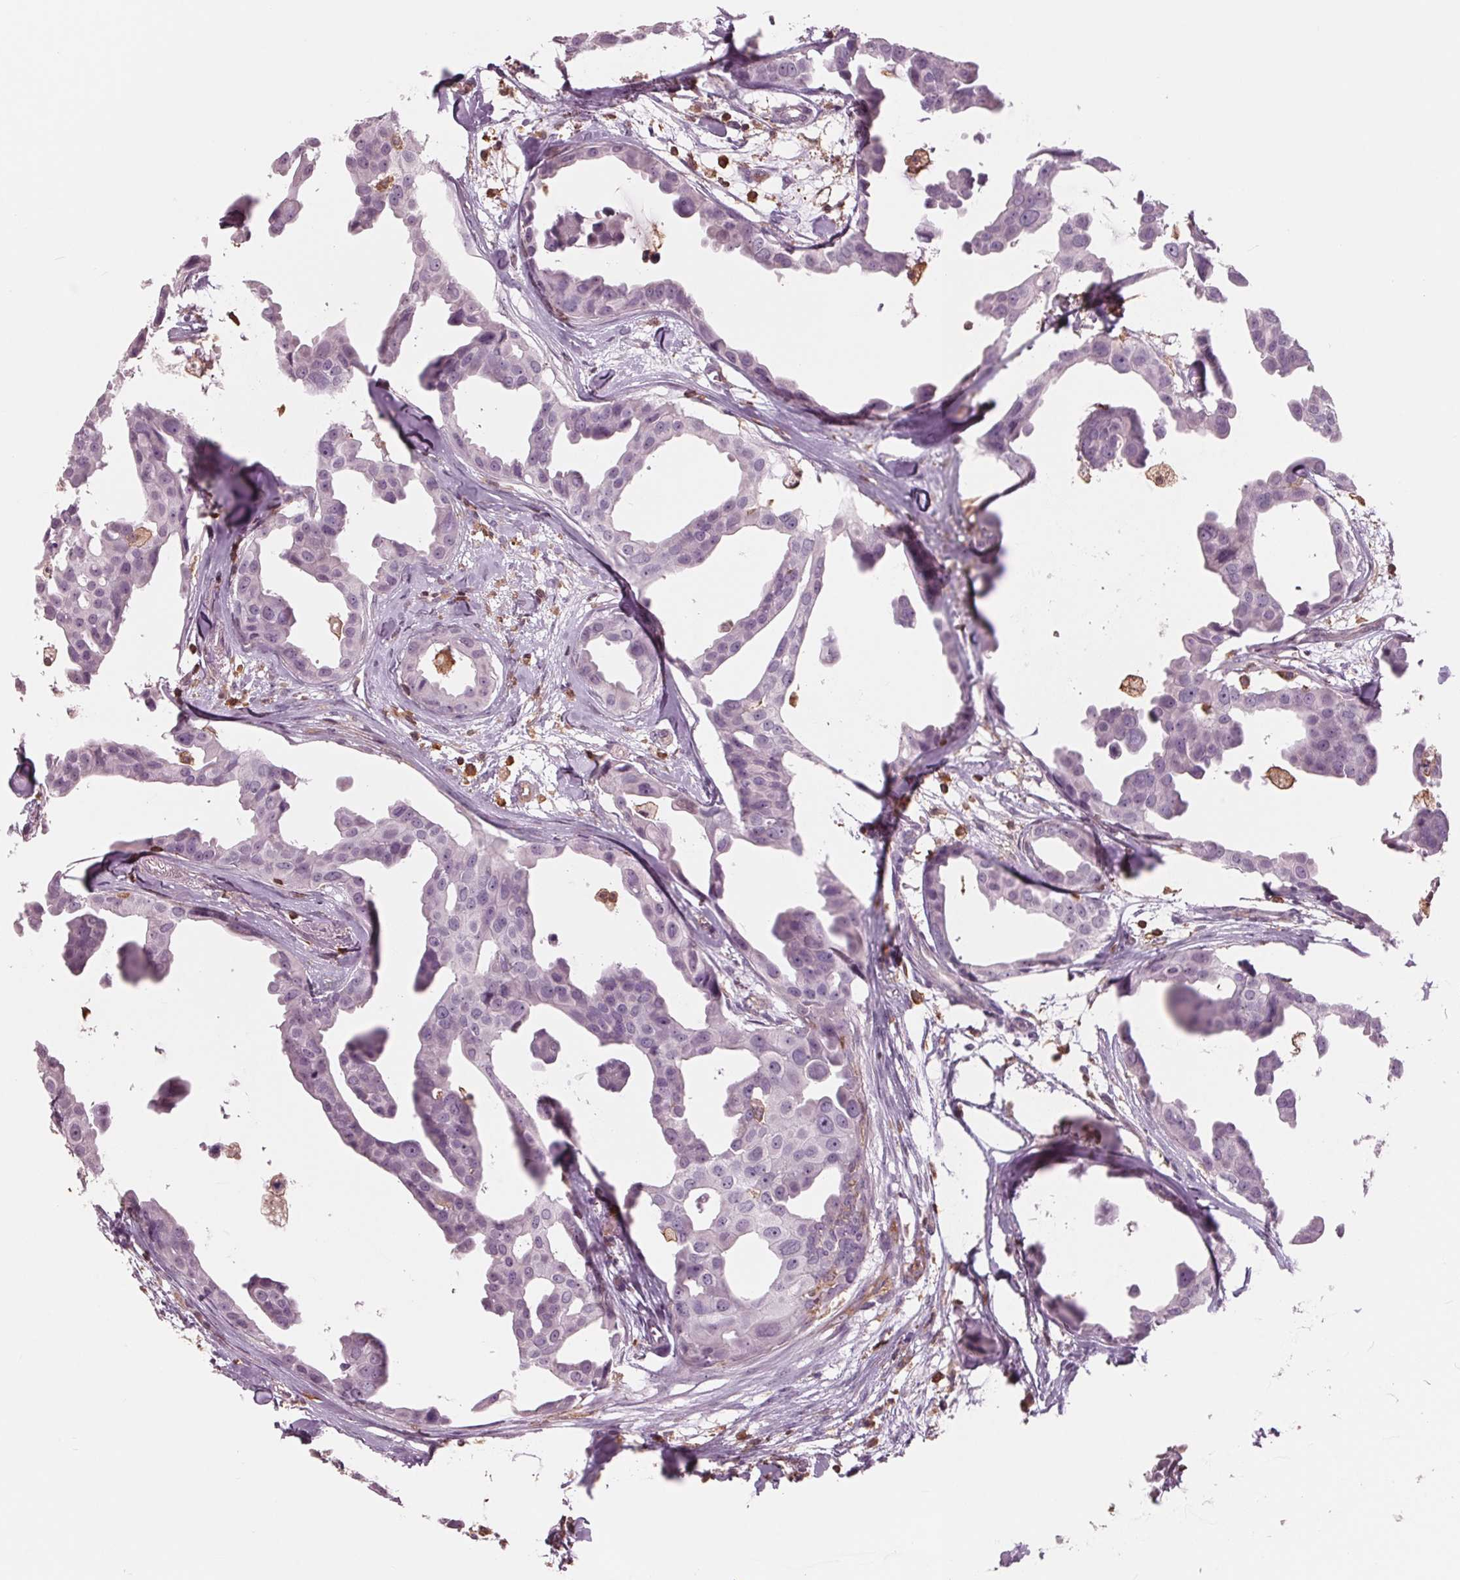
{"staining": {"intensity": "negative", "quantity": "none", "location": "none"}, "tissue": "breast cancer", "cell_type": "Tumor cells", "image_type": "cancer", "snomed": [{"axis": "morphology", "description": "Duct carcinoma"}, {"axis": "topography", "description": "Breast"}], "caption": "Tumor cells show no significant protein expression in breast cancer (infiltrating ductal carcinoma).", "gene": "ARHGAP25", "patient": {"sex": "female", "age": 38}}